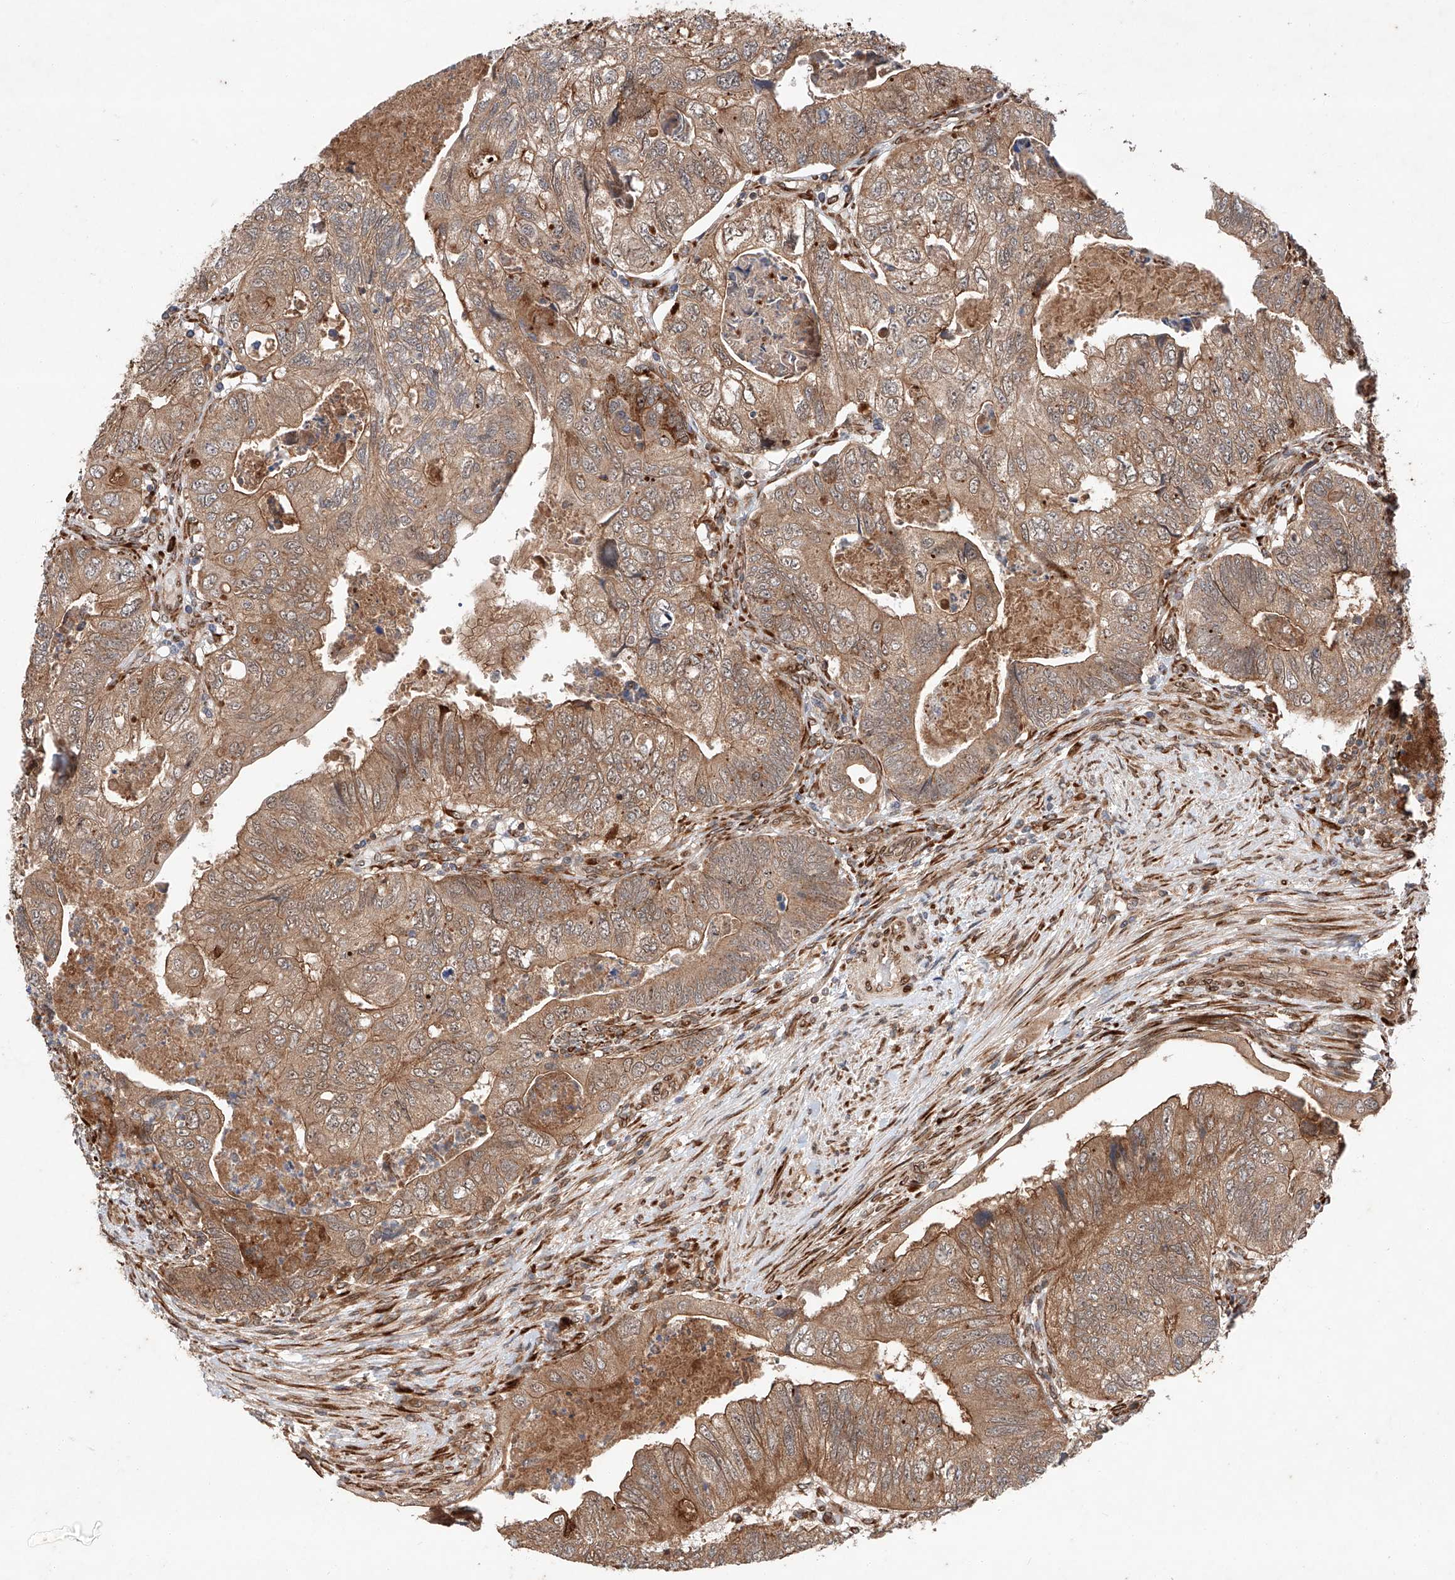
{"staining": {"intensity": "moderate", "quantity": ">75%", "location": "cytoplasmic/membranous"}, "tissue": "colorectal cancer", "cell_type": "Tumor cells", "image_type": "cancer", "snomed": [{"axis": "morphology", "description": "Adenocarcinoma, NOS"}, {"axis": "topography", "description": "Rectum"}], "caption": "Immunohistochemistry (IHC) histopathology image of neoplastic tissue: human colorectal cancer stained using immunohistochemistry (IHC) exhibits medium levels of moderate protein expression localized specifically in the cytoplasmic/membranous of tumor cells, appearing as a cytoplasmic/membranous brown color.", "gene": "ZFP28", "patient": {"sex": "male", "age": 63}}